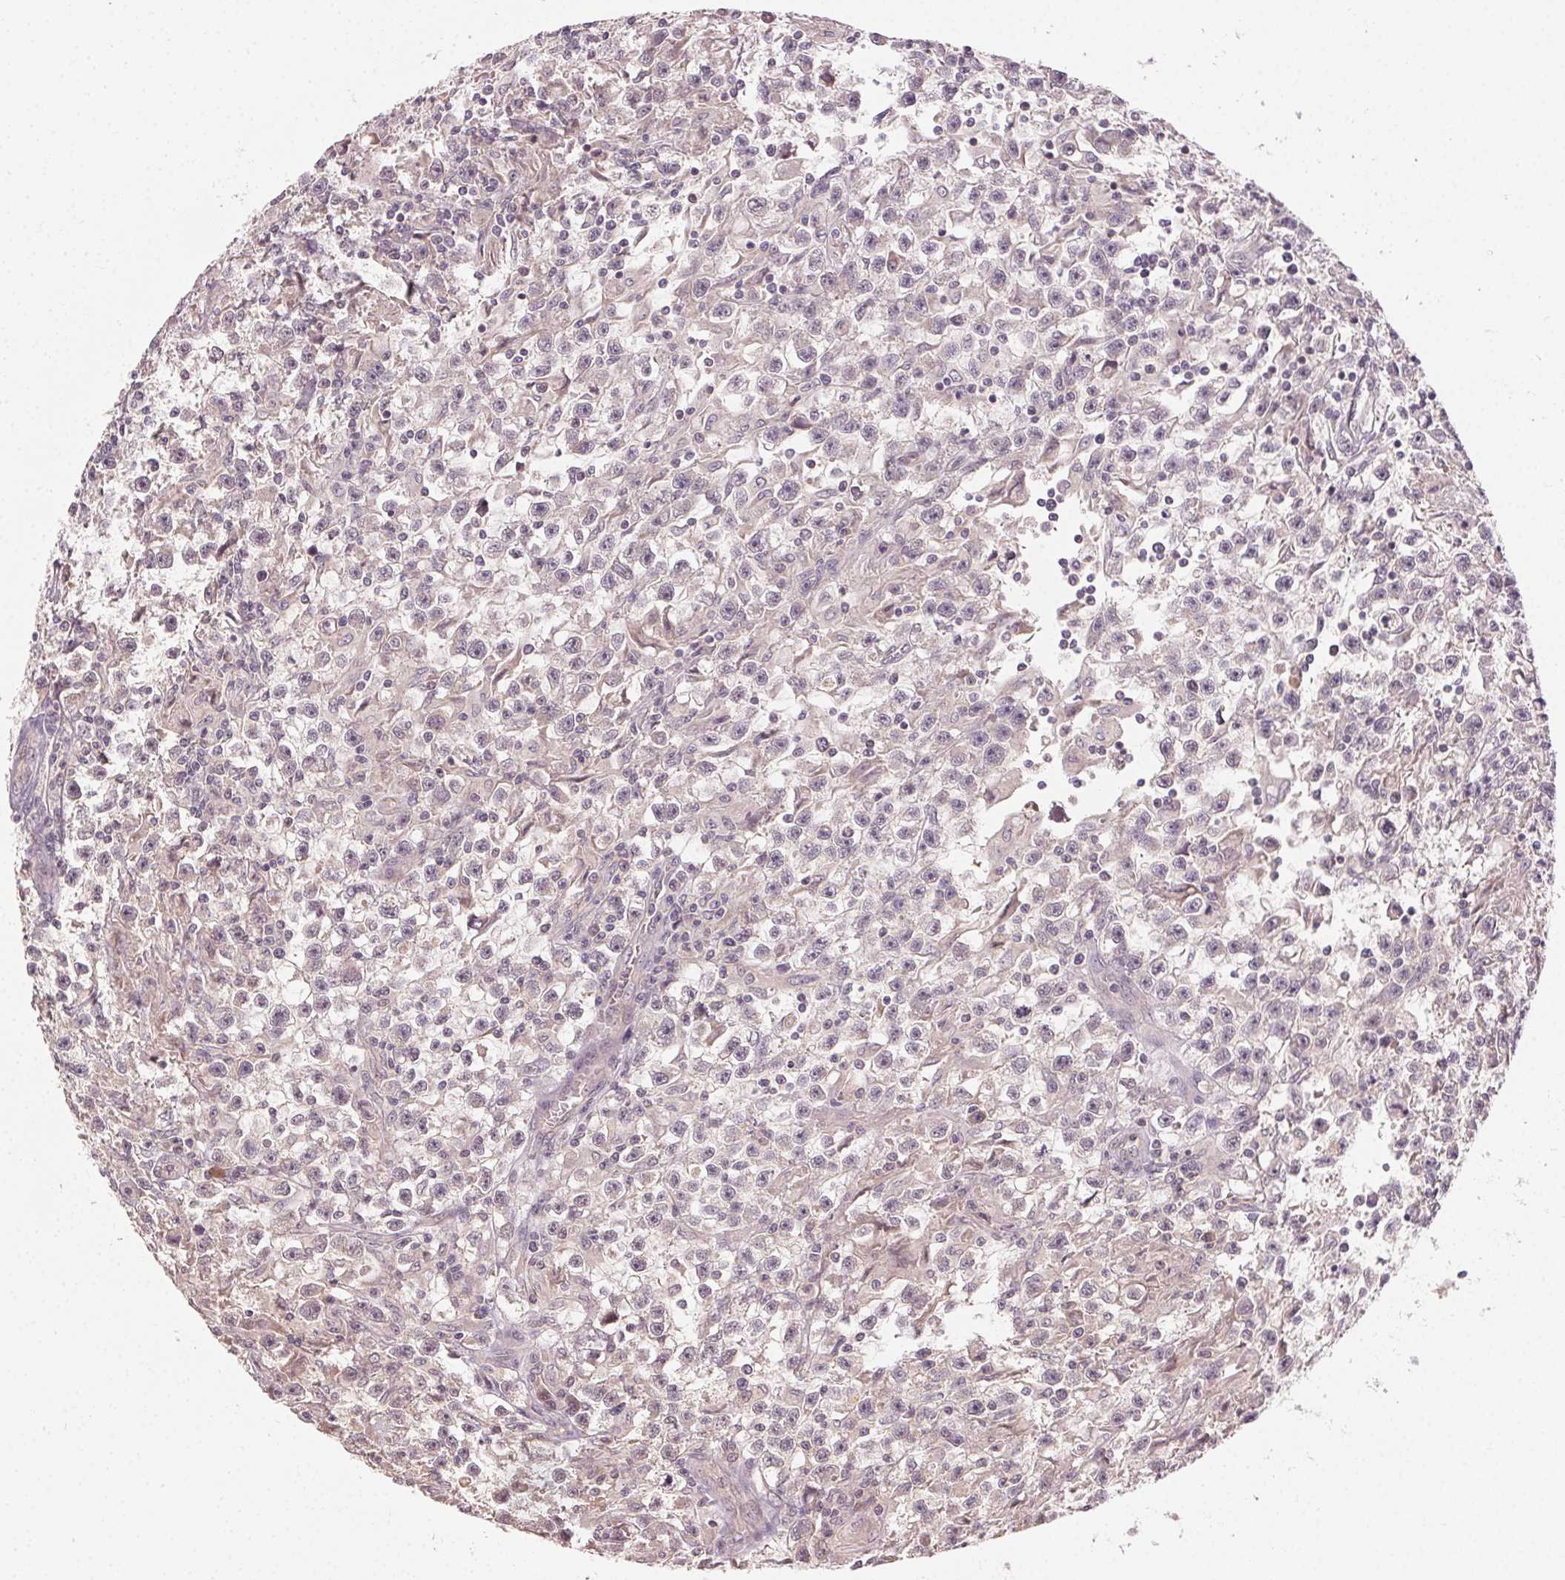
{"staining": {"intensity": "negative", "quantity": "none", "location": "none"}, "tissue": "testis cancer", "cell_type": "Tumor cells", "image_type": "cancer", "snomed": [{"axis": "morphology", "description": "Seminoma, NOS"}, {"axis": "topography", "description": "Testis"}], "caption": "Tumor cells show no significant expression in testis cancer.", "gene": "ATP1B3", "patient": {"sex": "male", "age": 31}}